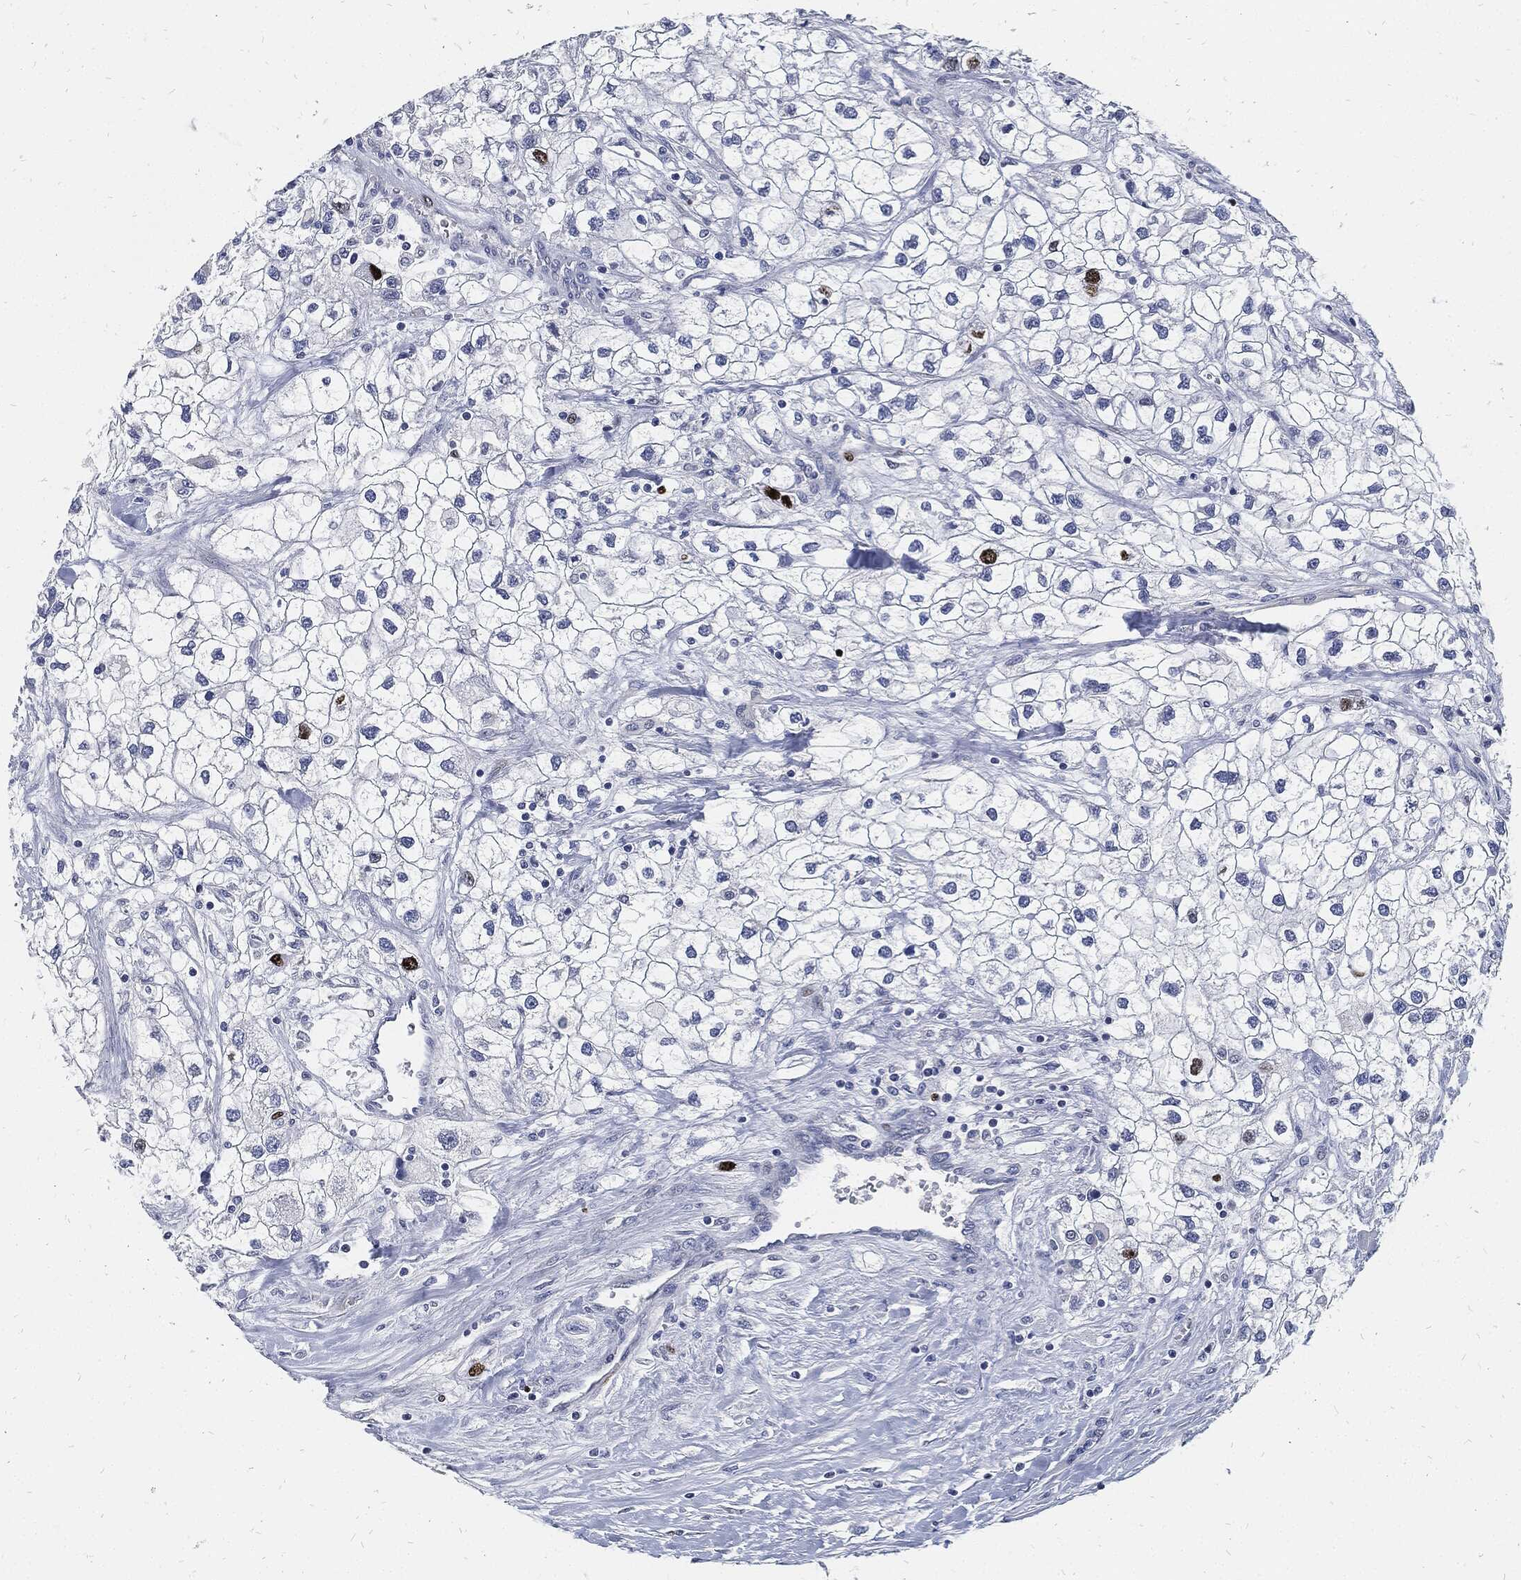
{"staining": {"intensity": "negative", "quantity": "none", "location": "none"}, "tissue": "renal cancer", "cell_type": "Tumor cells", "image_type": "cancer", "snomed": [{"axis": "morphology", "description": "Adenocarcinoma, NOS"}, {"axis": "topography", "description": "Kidney"}], "caption": "This is an immunohistochemistry histopathology image of renal cancer. There is no positivity in tumor cells.", "gene": "MKI67", "patient": {"sex": "male", "age": 59}}